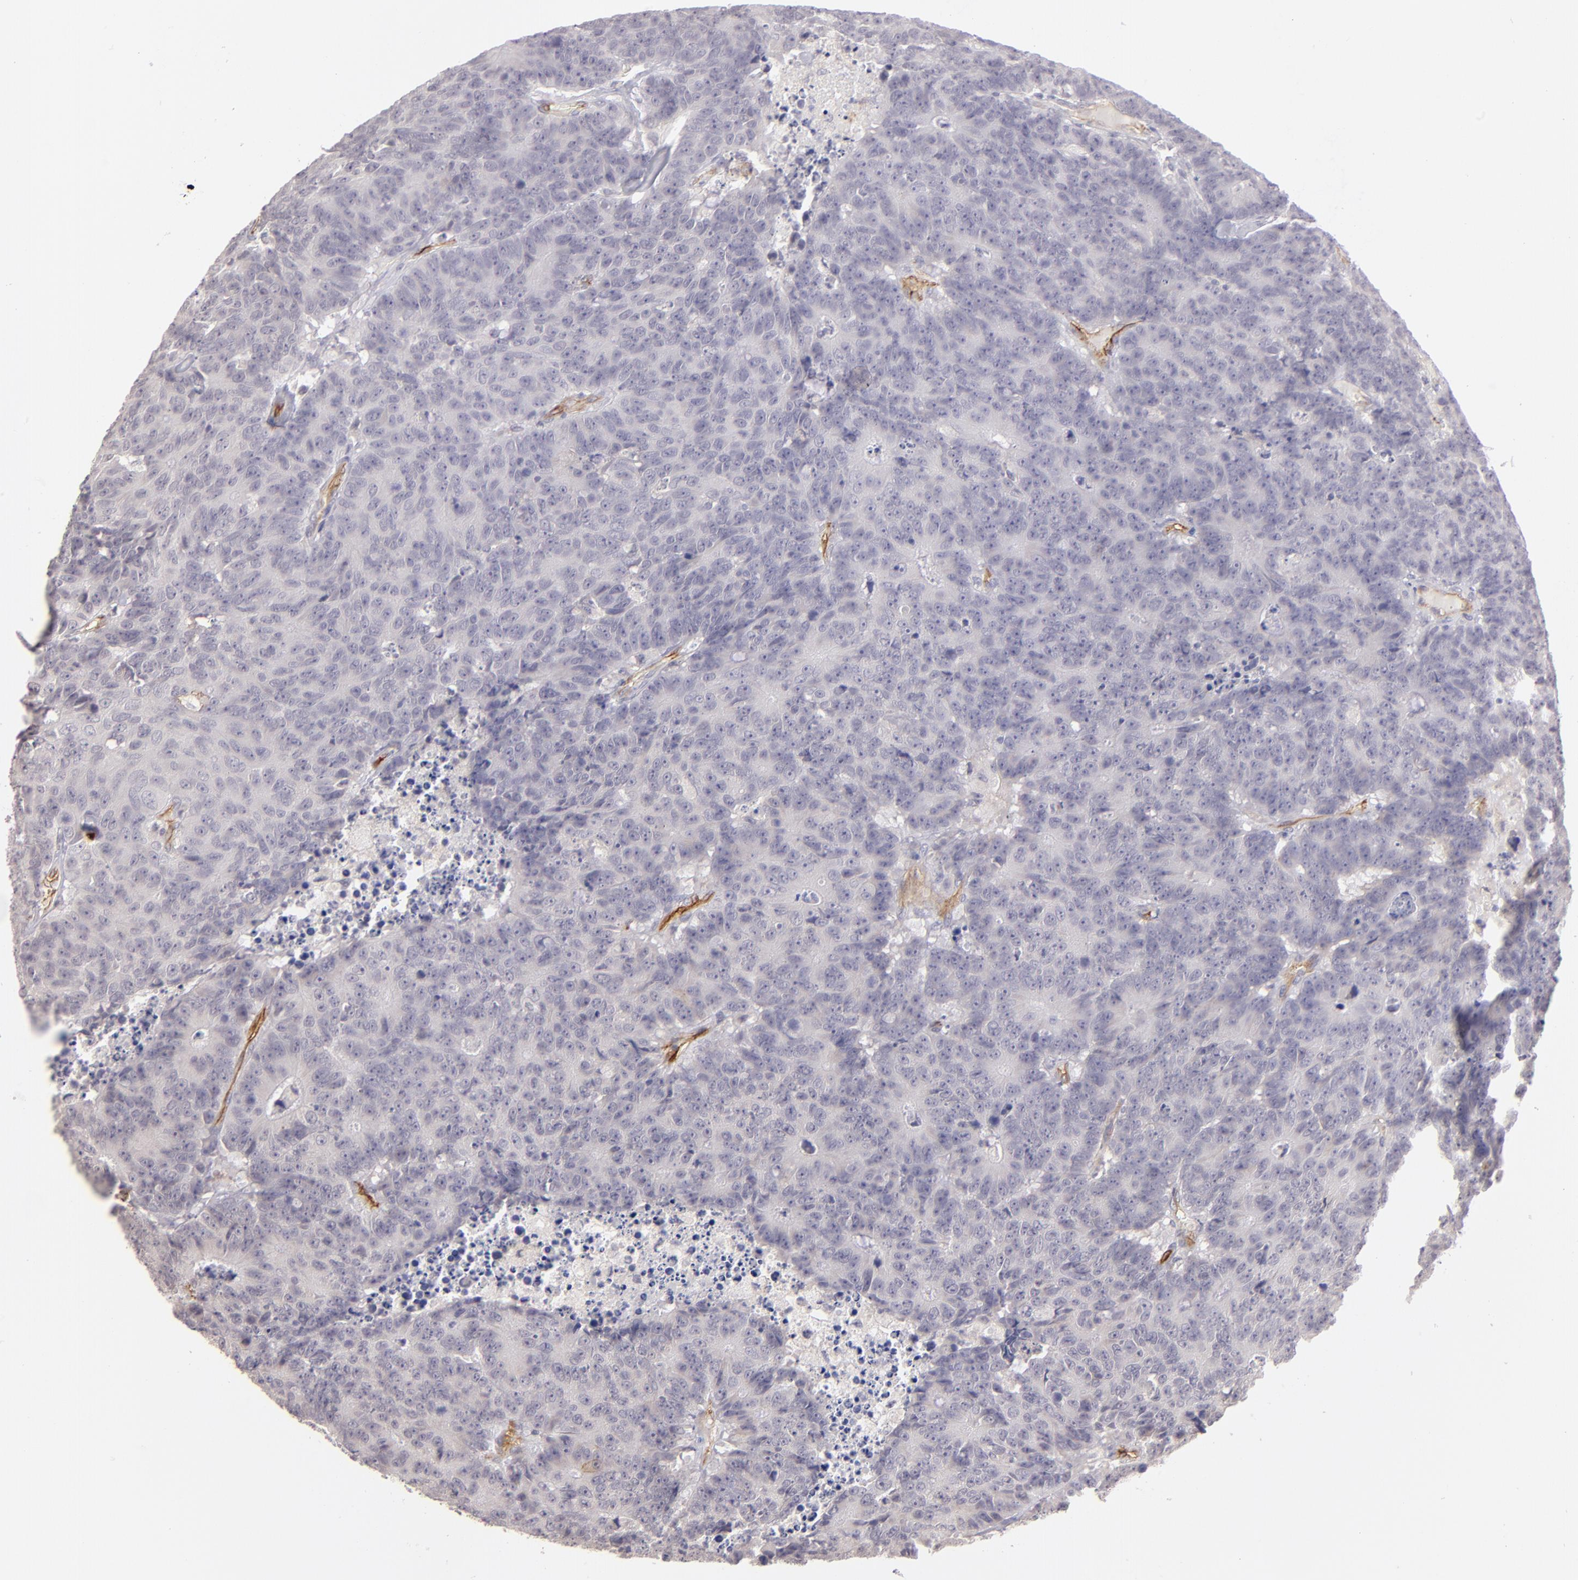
{"staining": {"intensity": "negative", "quantity": "none", "location": "none"}, "tissue": "colorectal cancer", "cell_type": "Tumor cells", "image_type": "cancer", "snomed": [{"axis": "morphology", "description": "Adenocarcinoma, NOS"}, {"axis": "topography", "description": "Colon"}], "caption": "Tumor cells are negative for brown protein staining in colorectal adenocarcinoma.", "gene": "THBD", "patient": {"sex": "female", "age": 86}}